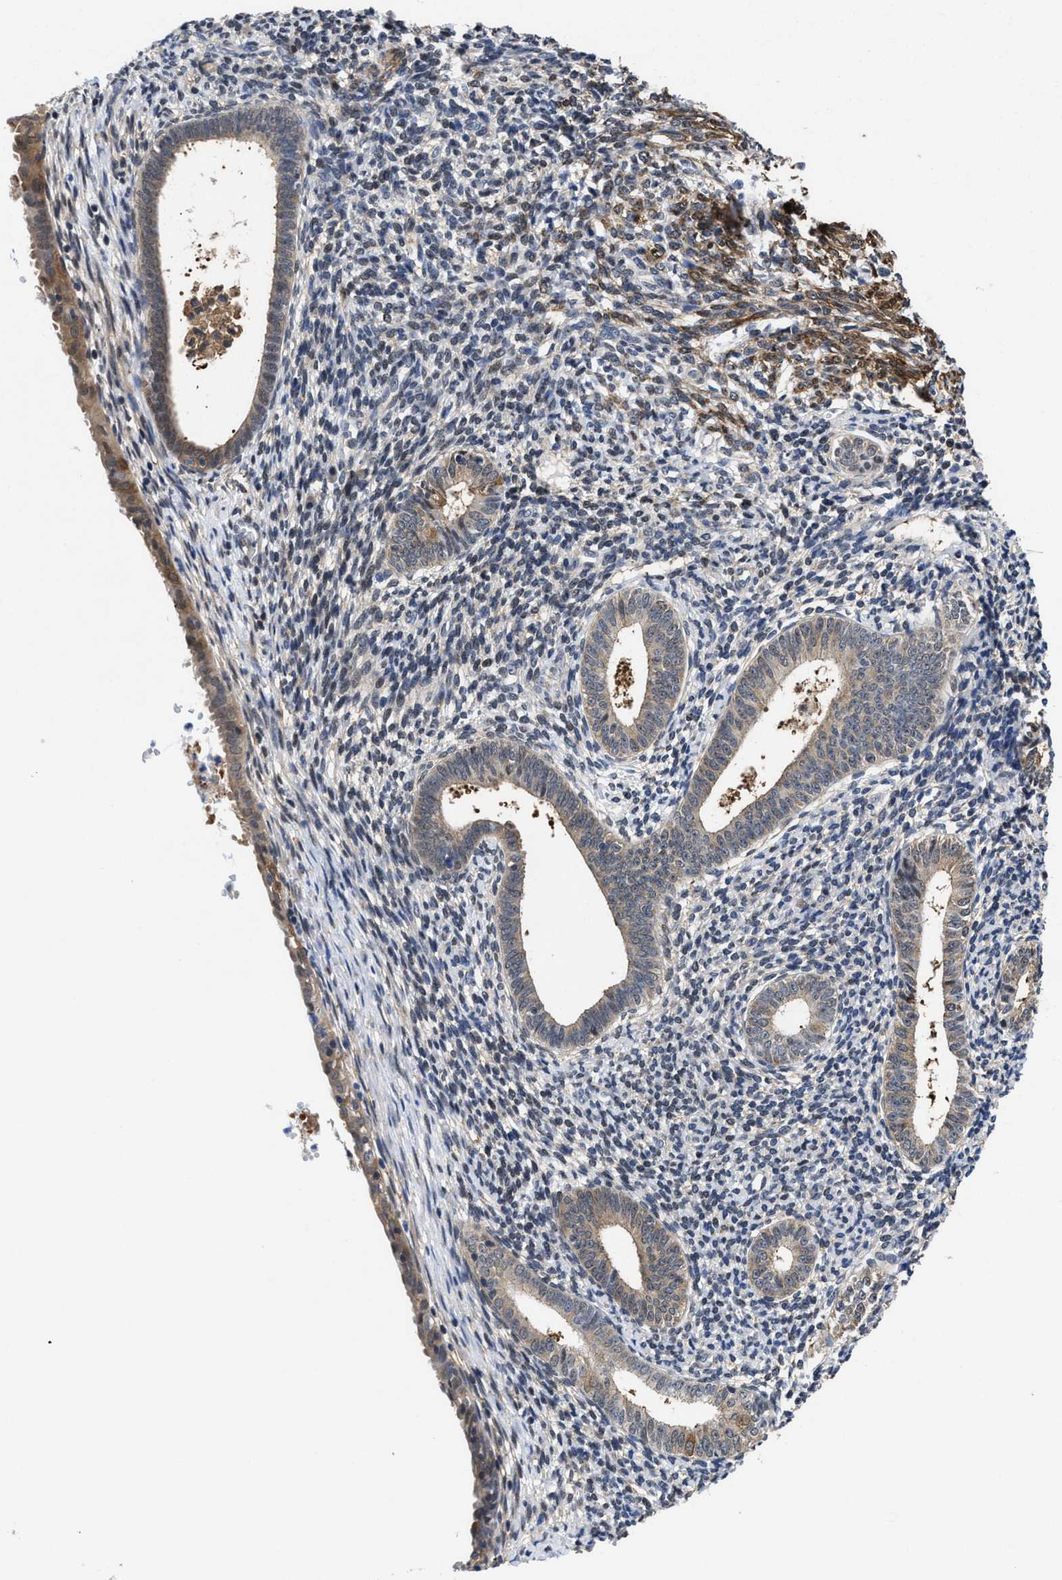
{"staining": {"intensity": "moderate", "quantity": "<25%", "location": "cytoplasmic/membranous"}, "tissue": "endometrium", "cell_type": "Cells in endometrial stroma", "image_type": "normal", "snomed": [{"axis": "morphology", "description": "Normal tissue, NOS"}, {"axis": "morphology", "description": "Adenocarcinoma, NOS"}, {"axis": "topography", "description": "Endometrium"}], "caption": "Endometrium stained with IHC reveals moderate cytoplasmic/membranous expression in approximately <25% of cells in endometrial stroma. The protein of interest is shown in brown color, while the nuclei are stained blue.", "gene": "KIF12", "patient": {"sex": "female", "age": 57}}